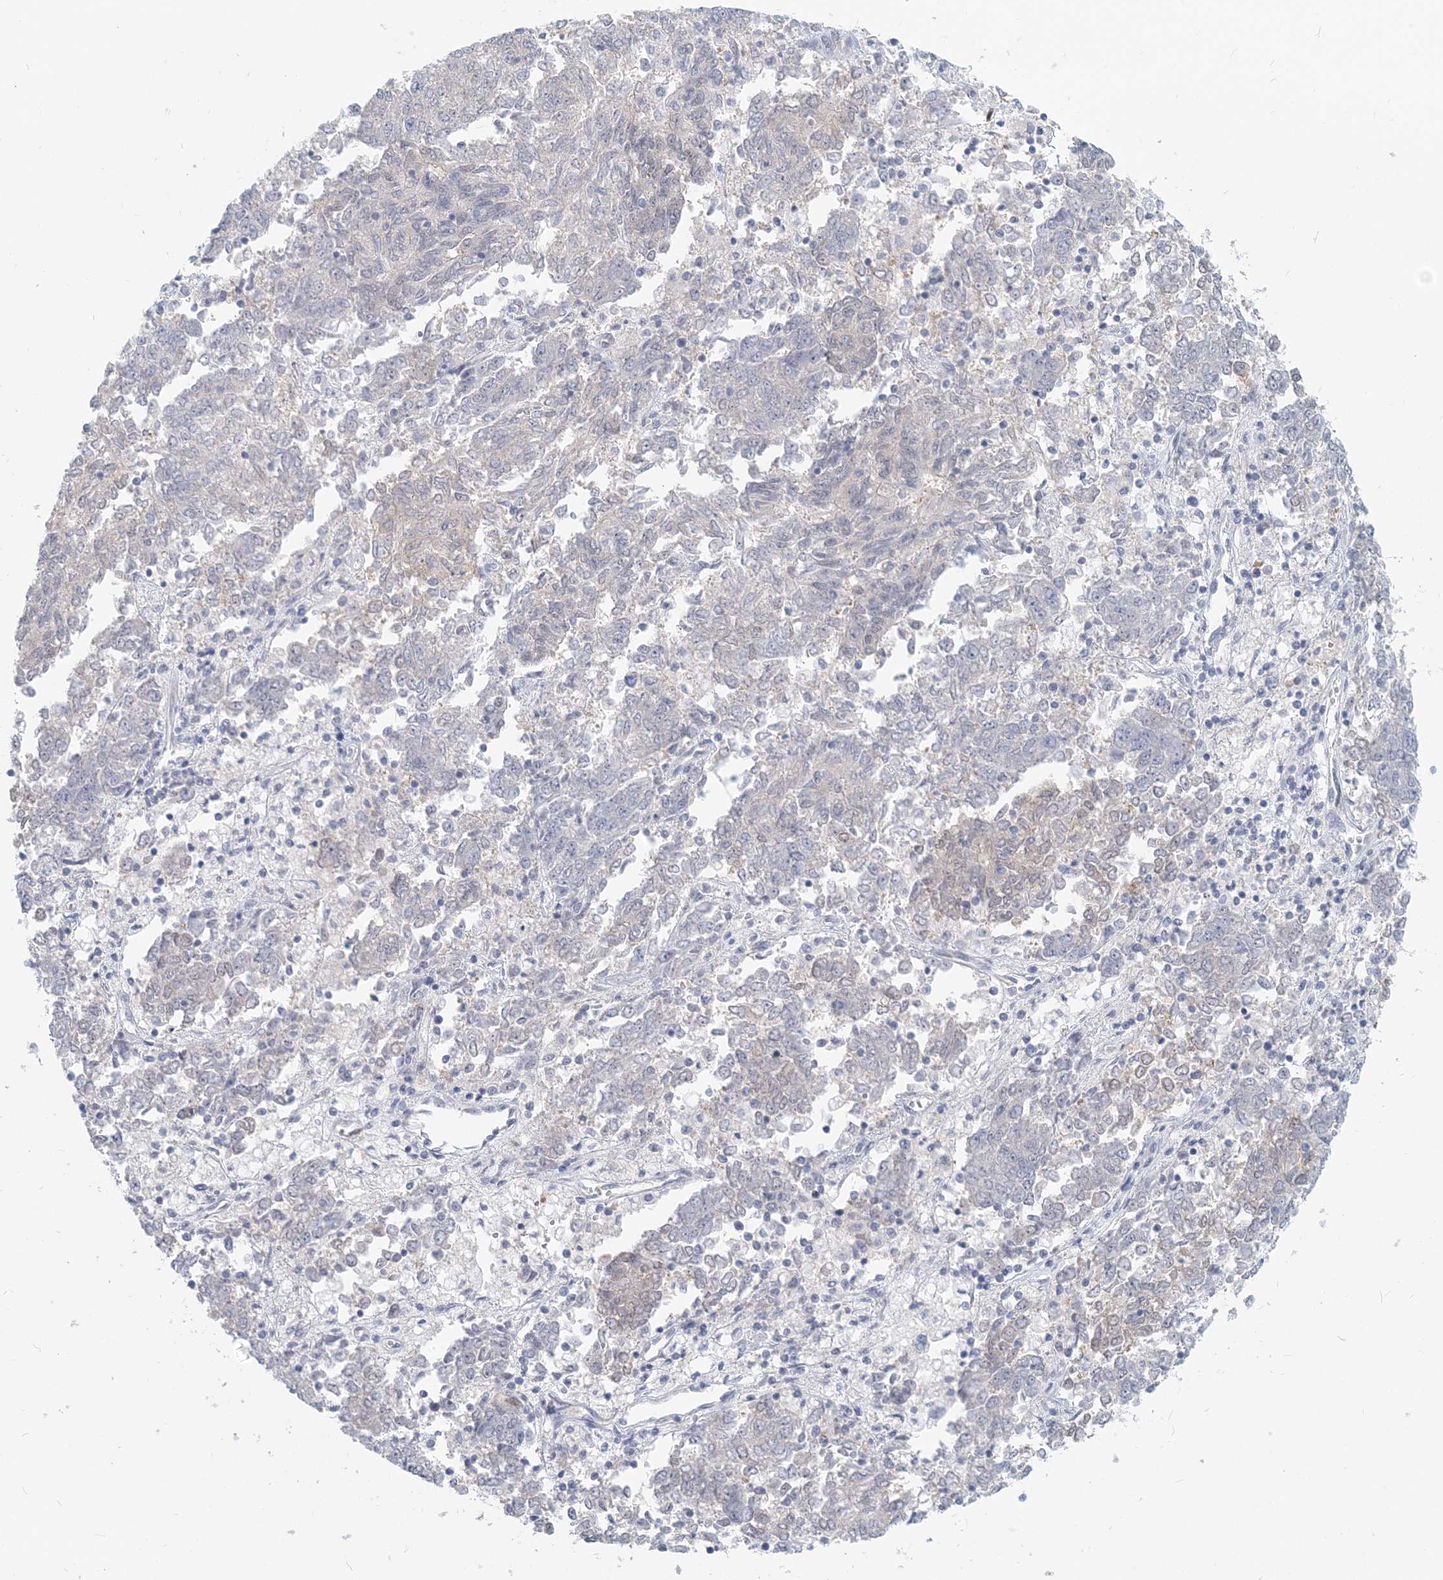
{"staining": {"intensity": "negative", "quantity": "none", "location": "none"}, "tissue": "endometrial cancer", "cell_type": "Tumor cells", "image_type": "cancer", "snomed": [{"axis": "morphology", "description": "Adenocarcinoma, NOS"}, {"axis": "topography", "description": "Endometrium"}], "caption": "Immunohistochemistry (IHC) photomicrograph of neoplastic tissue: endometrial adenocarcinoma stained with DAB demonstrates no significant protein expression in tumor cells.", "gene": "GMPPA", "patient": {"sex": "female", "age": 80}}